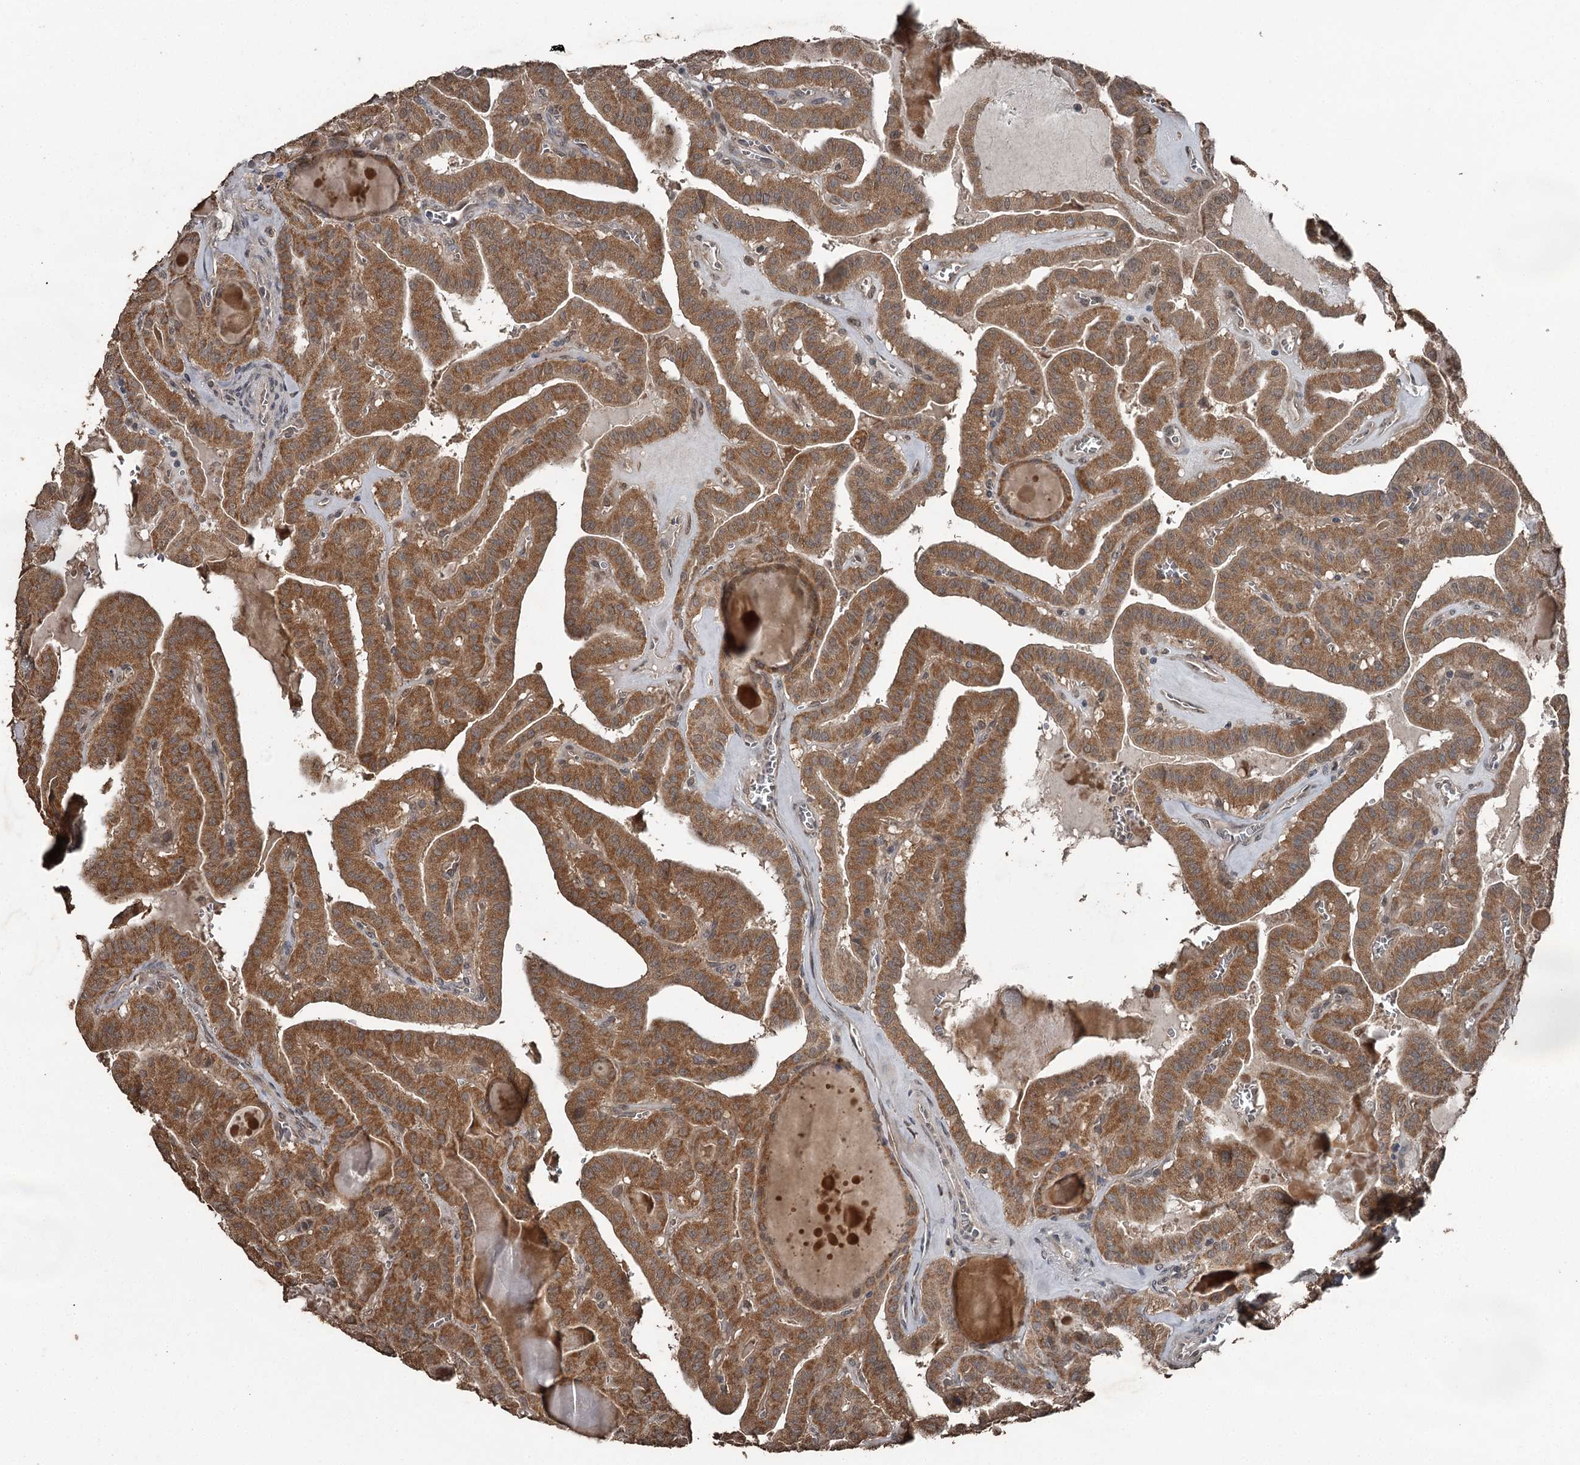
{"staining": {"intensity": "strong", "quantity": ">75%", "location": "cytoplasmic/membranous"}, "tissue": "thyroid cancer", "cell_type": "Tumor cells", "image_type": "cancer", "snomed": [{"axis": "morphology", "description": "Papillary adenocarcinoma, NOS"}, {"axis": "topography", "description": "Thyroid gland"}], "caption": "Immunohistochemical staining of papillary adenocarcinoma (thyroid) shows strong cytoplasmic/membranous protein staining in approximately >75% of tumor cells.", "gene": "WIPI1", "patient": {"sex": "male", "age": 52}}